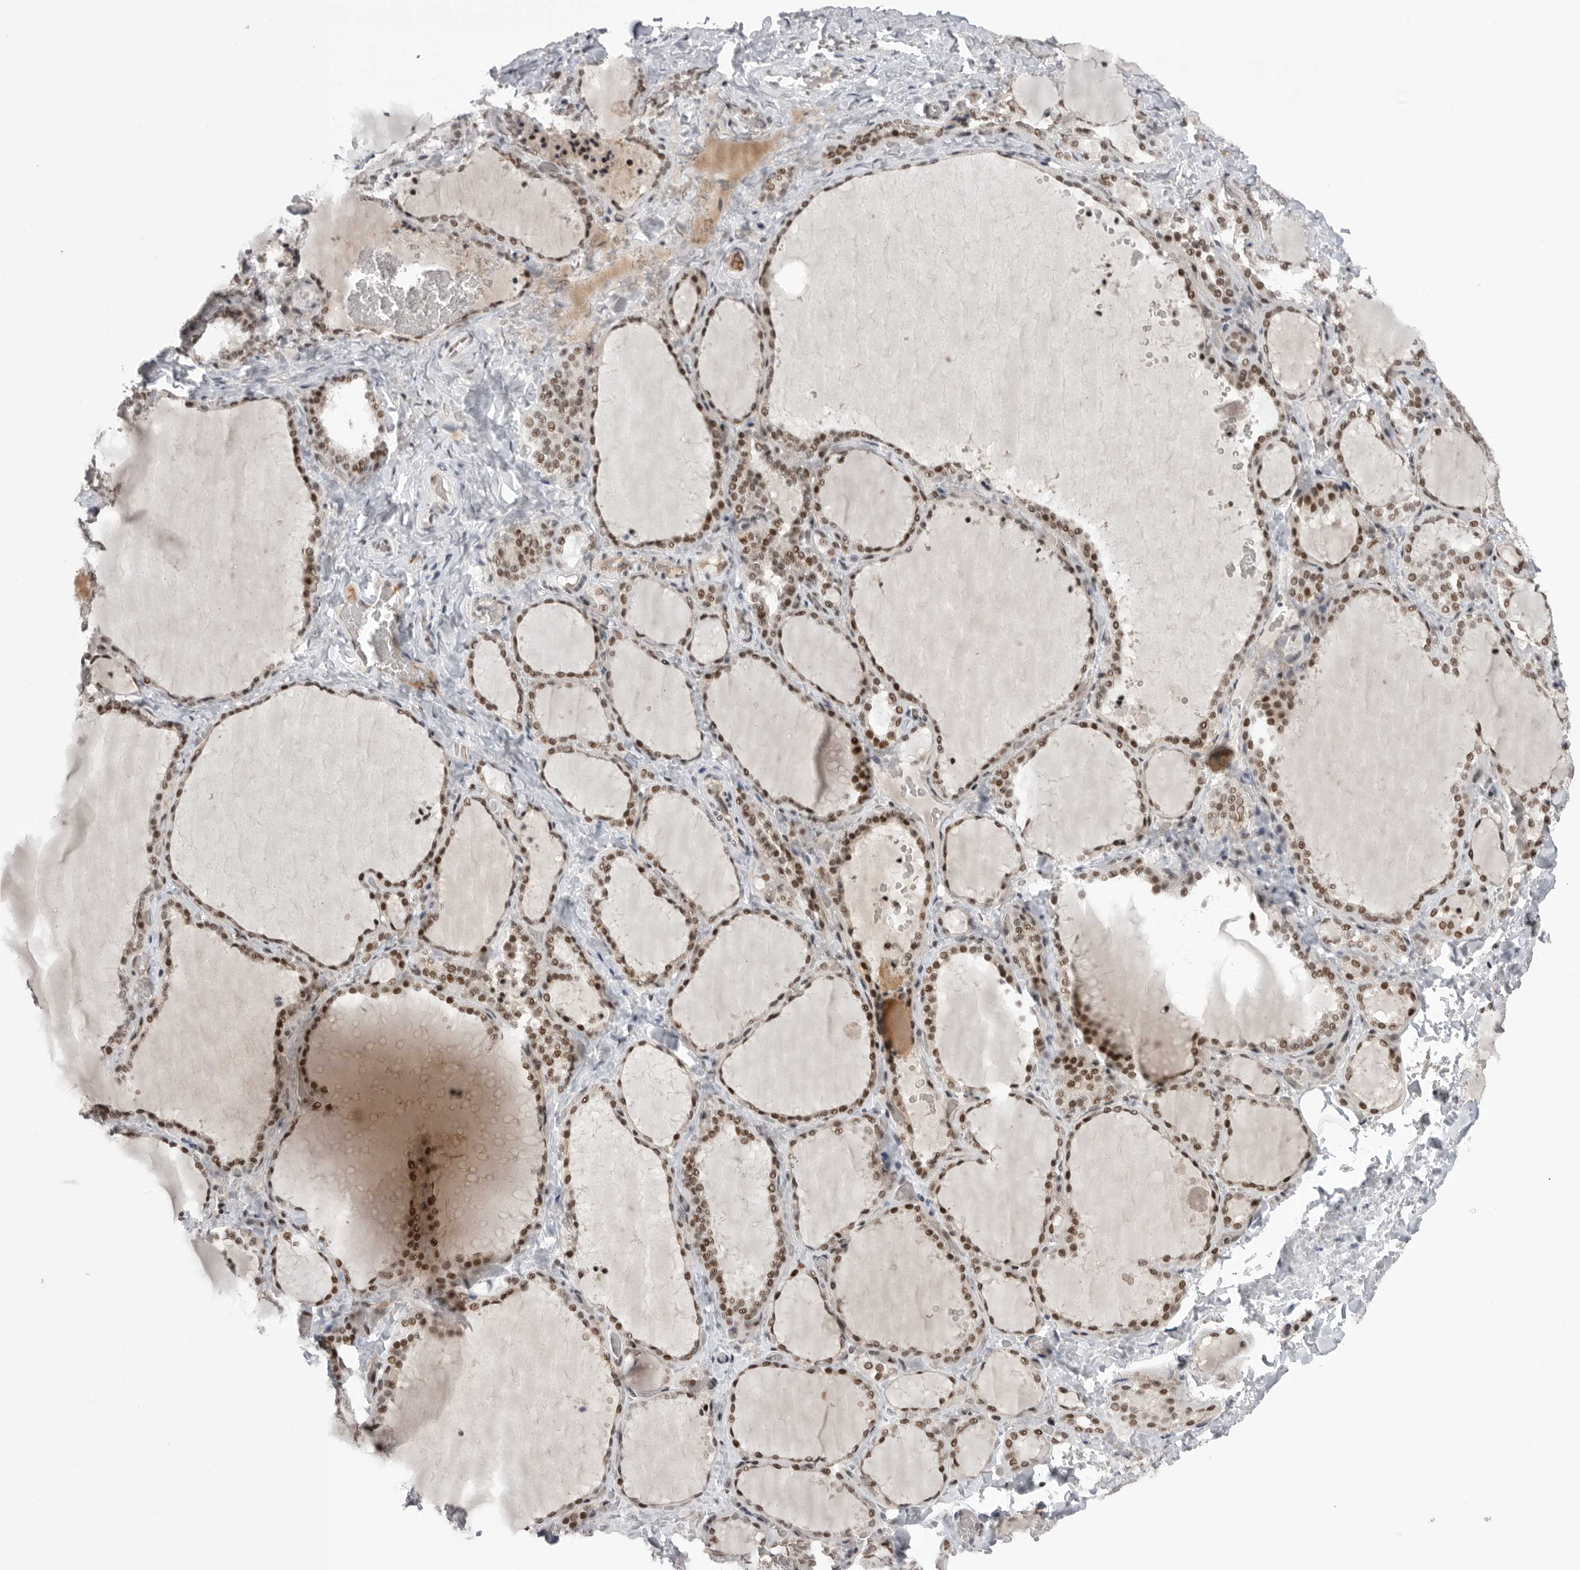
{"staining": {"intensity": "strong", "quantity": ">75%", "location": "nuclear"}, "tissue": "thyroid gland", "cell_type": "Glandular cells", "image_type": "normal", "snomed": [{"axis": "morphology", "description": "Normal tissue, NOS"}, {"axis": "topography", "description": "Thyroid gland"}], "caption": "An image of thyroid gland stained for a protein reveals strong nuclear brown staining in glandular cells. (DAB (3,3'-diaminobenzidine) IHC with brightfield microscopy, high magnification).", "gene": "POU5F1", "patient": {"sex": "female", "age": 22}}